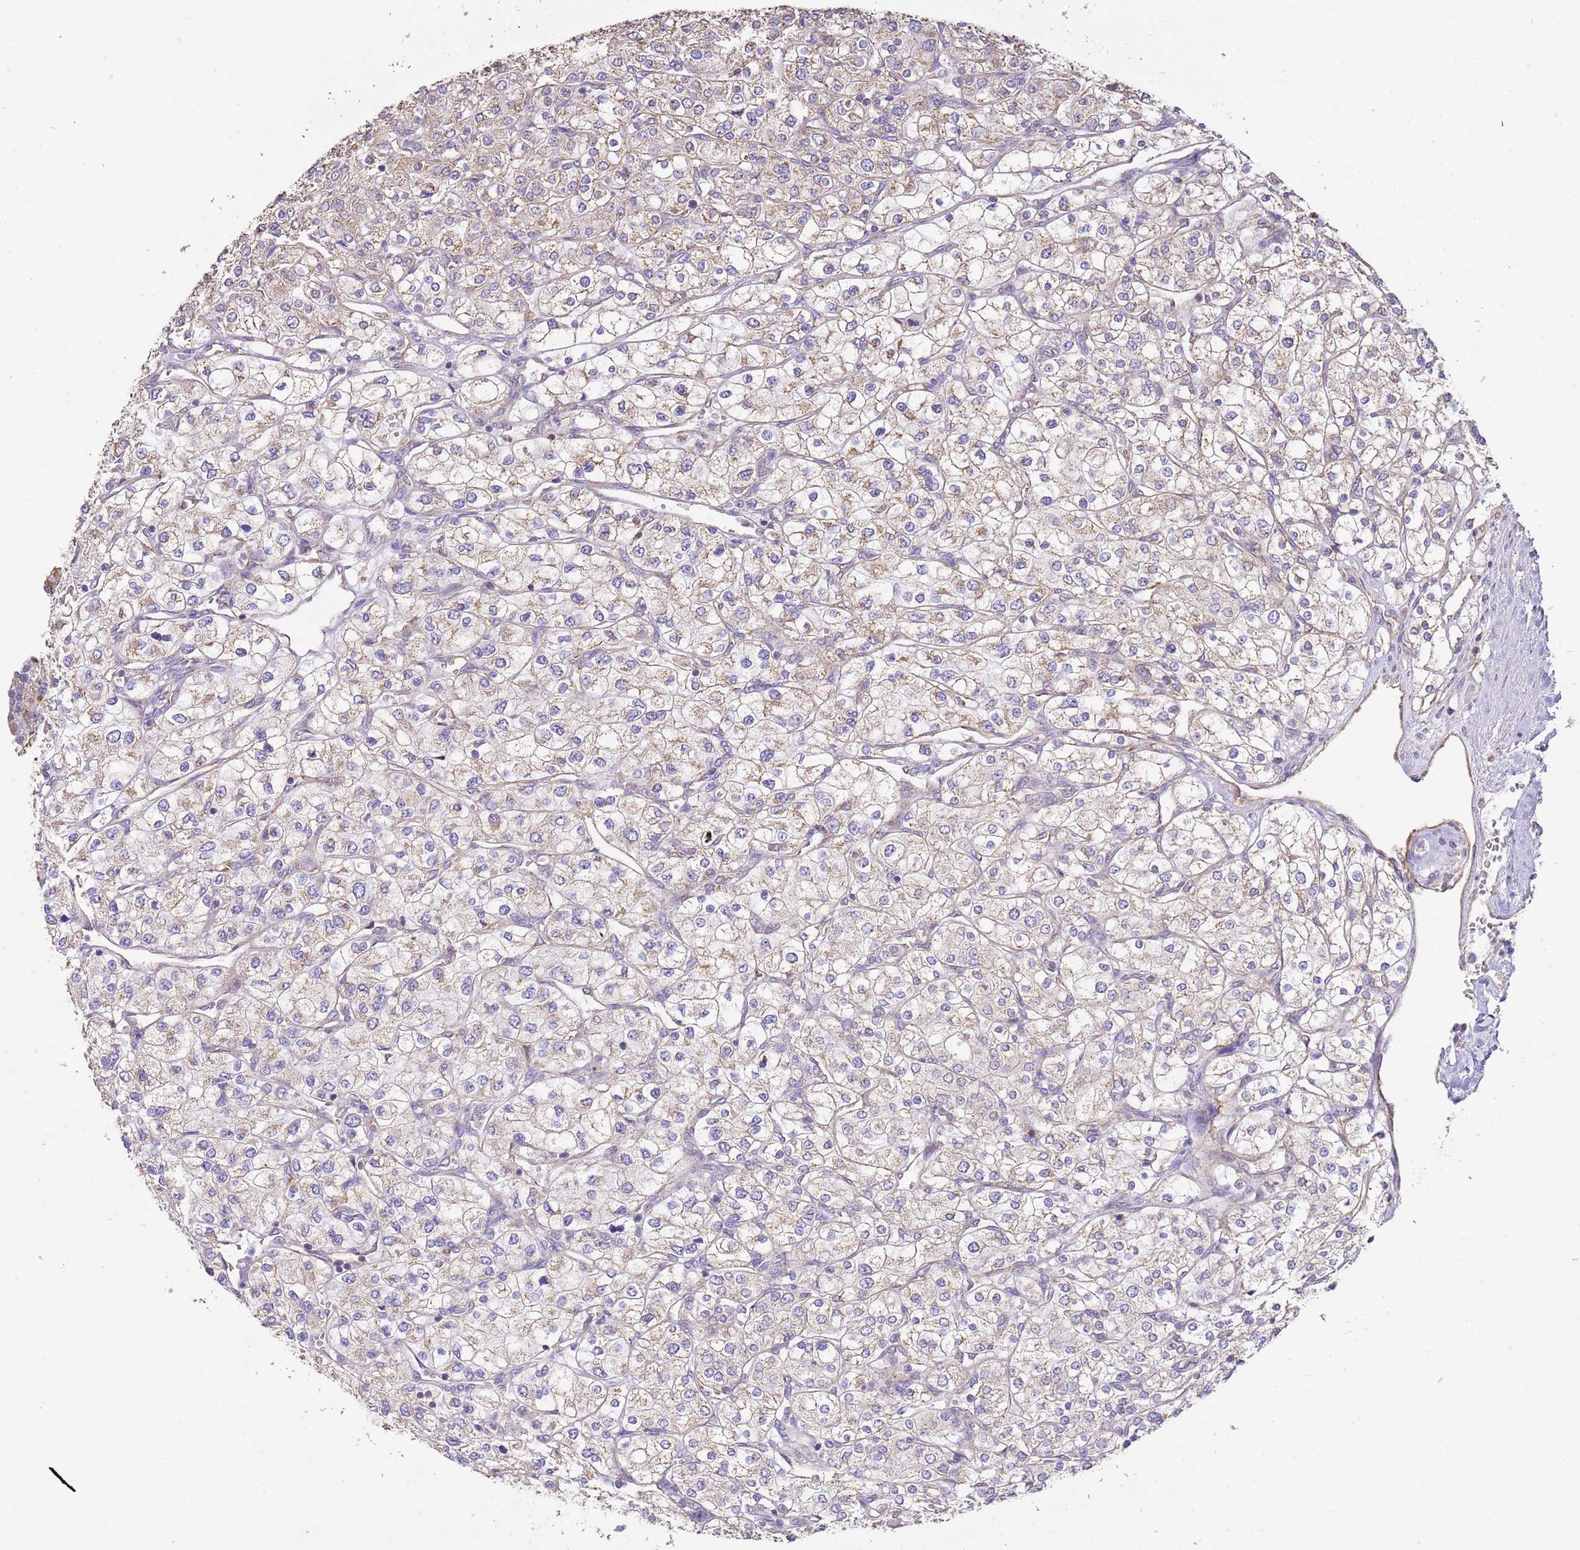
{"staining": {"intensity": "weak", "quantity": "<25%", "location": "cytoplasmic/membranous"}, "tissue": "renal cancer", "cell_type": "Tumor cells", "image_type": "cancer", "snomed": [{"axis": "morphology", "description": "Adenocarcinoma, NOS"}, {"axis": "topography", "description": "Kidney"}], "caption": "IHC image of renal cancer stained for a protein (brown), which exhibits no positivity in tumor cells. (Brightfield microscopy of DAB (3,3'-diaminobenzidine) immunohistochemistry (IHC) at high magnification).", "gene": "DOCK9", "patient": {"sex": "male", "age": 80}}